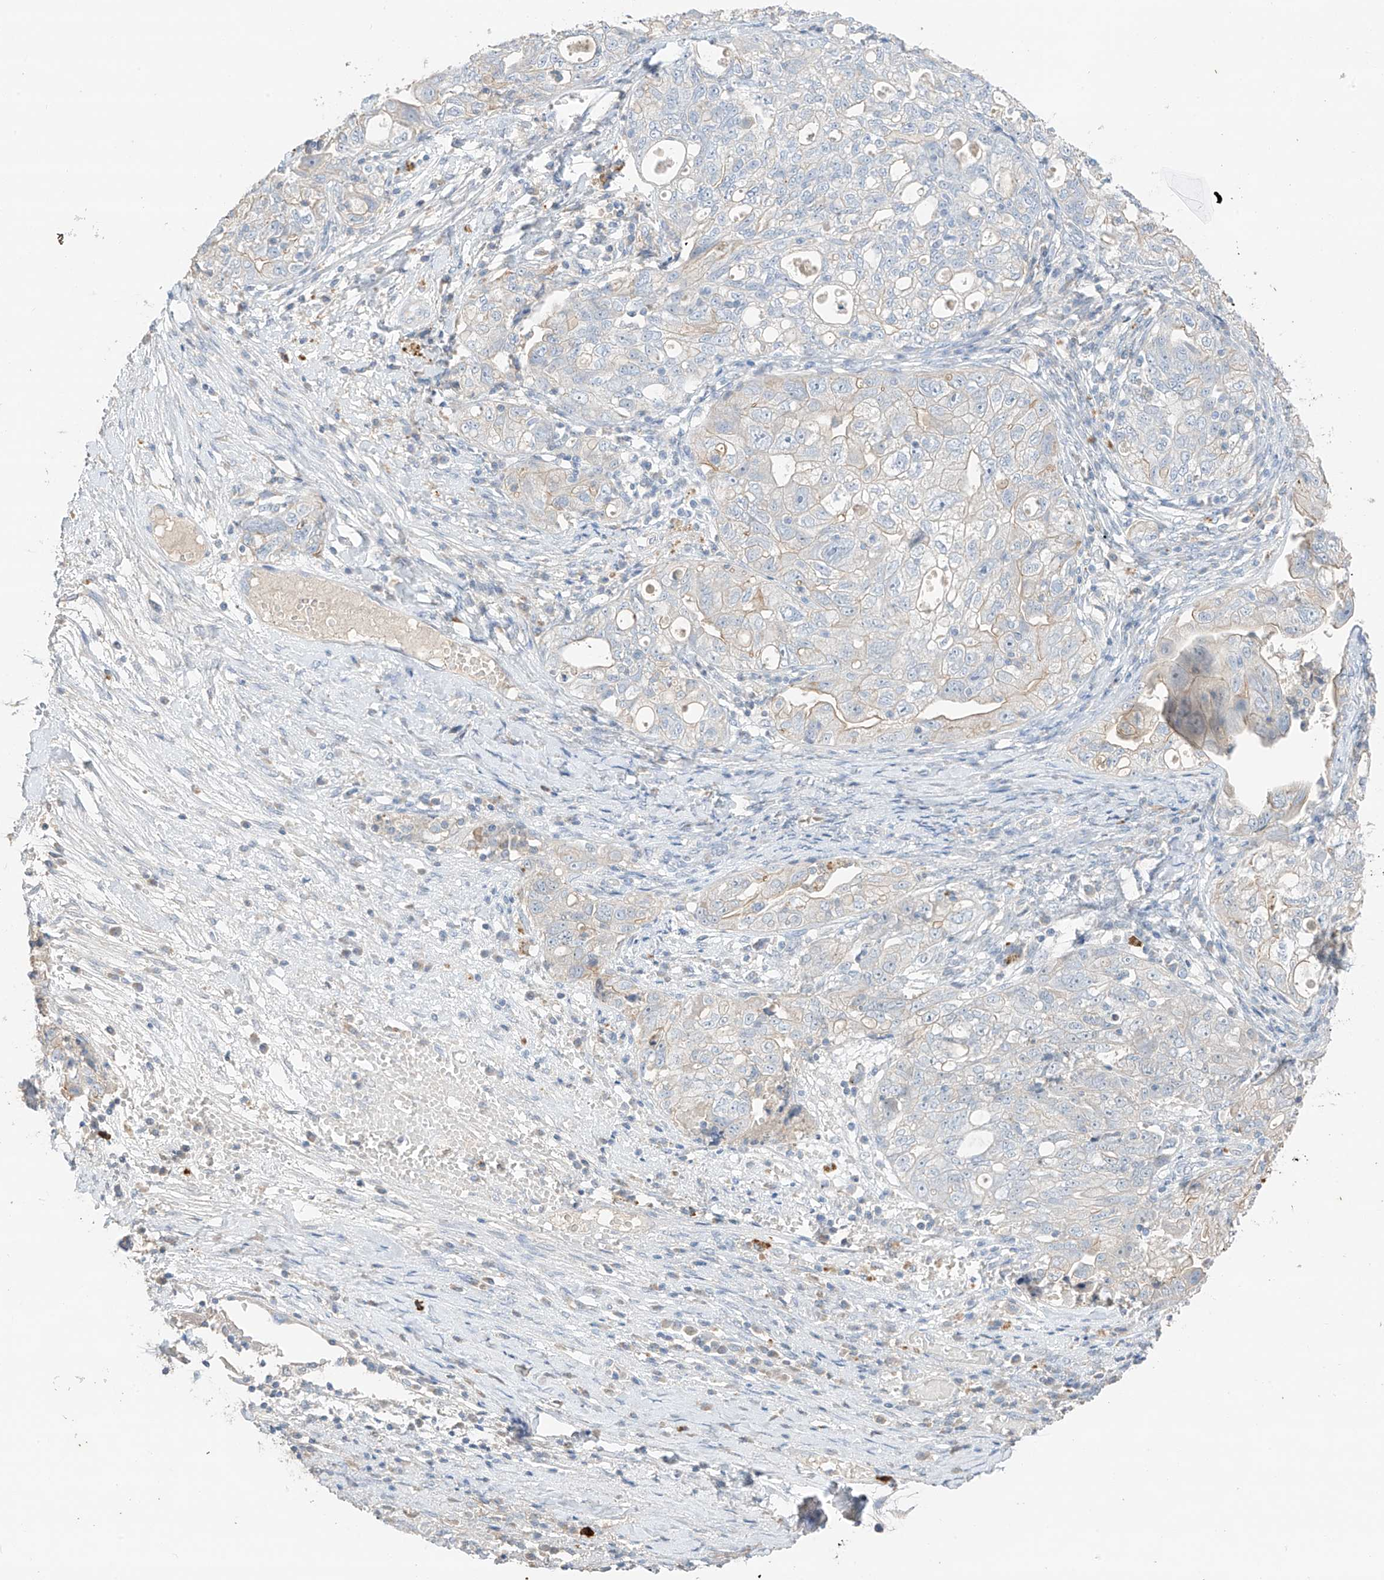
{"staining": {"intensity": "negative", "quantity": "none", "location": "none"}, "tissue": "ovarian cancer", "cell_type": "Tumor cells", "image_type": "cancer", "snomed": [{"axis": "morphology", "description": "Carcinoma, NOS"}, {"axis": "morphology", "description": "Cystadenocarcinoma, serous, NOS"}, {"axis": "topography", "description": "Ovary"}], "caption": "Tumor cells are negative for brown protein staining in ovarian cancer (serous cystadenocarcinoma).", "gene": "CAPN13", "patient": {"sex": "female", "age": 69}}